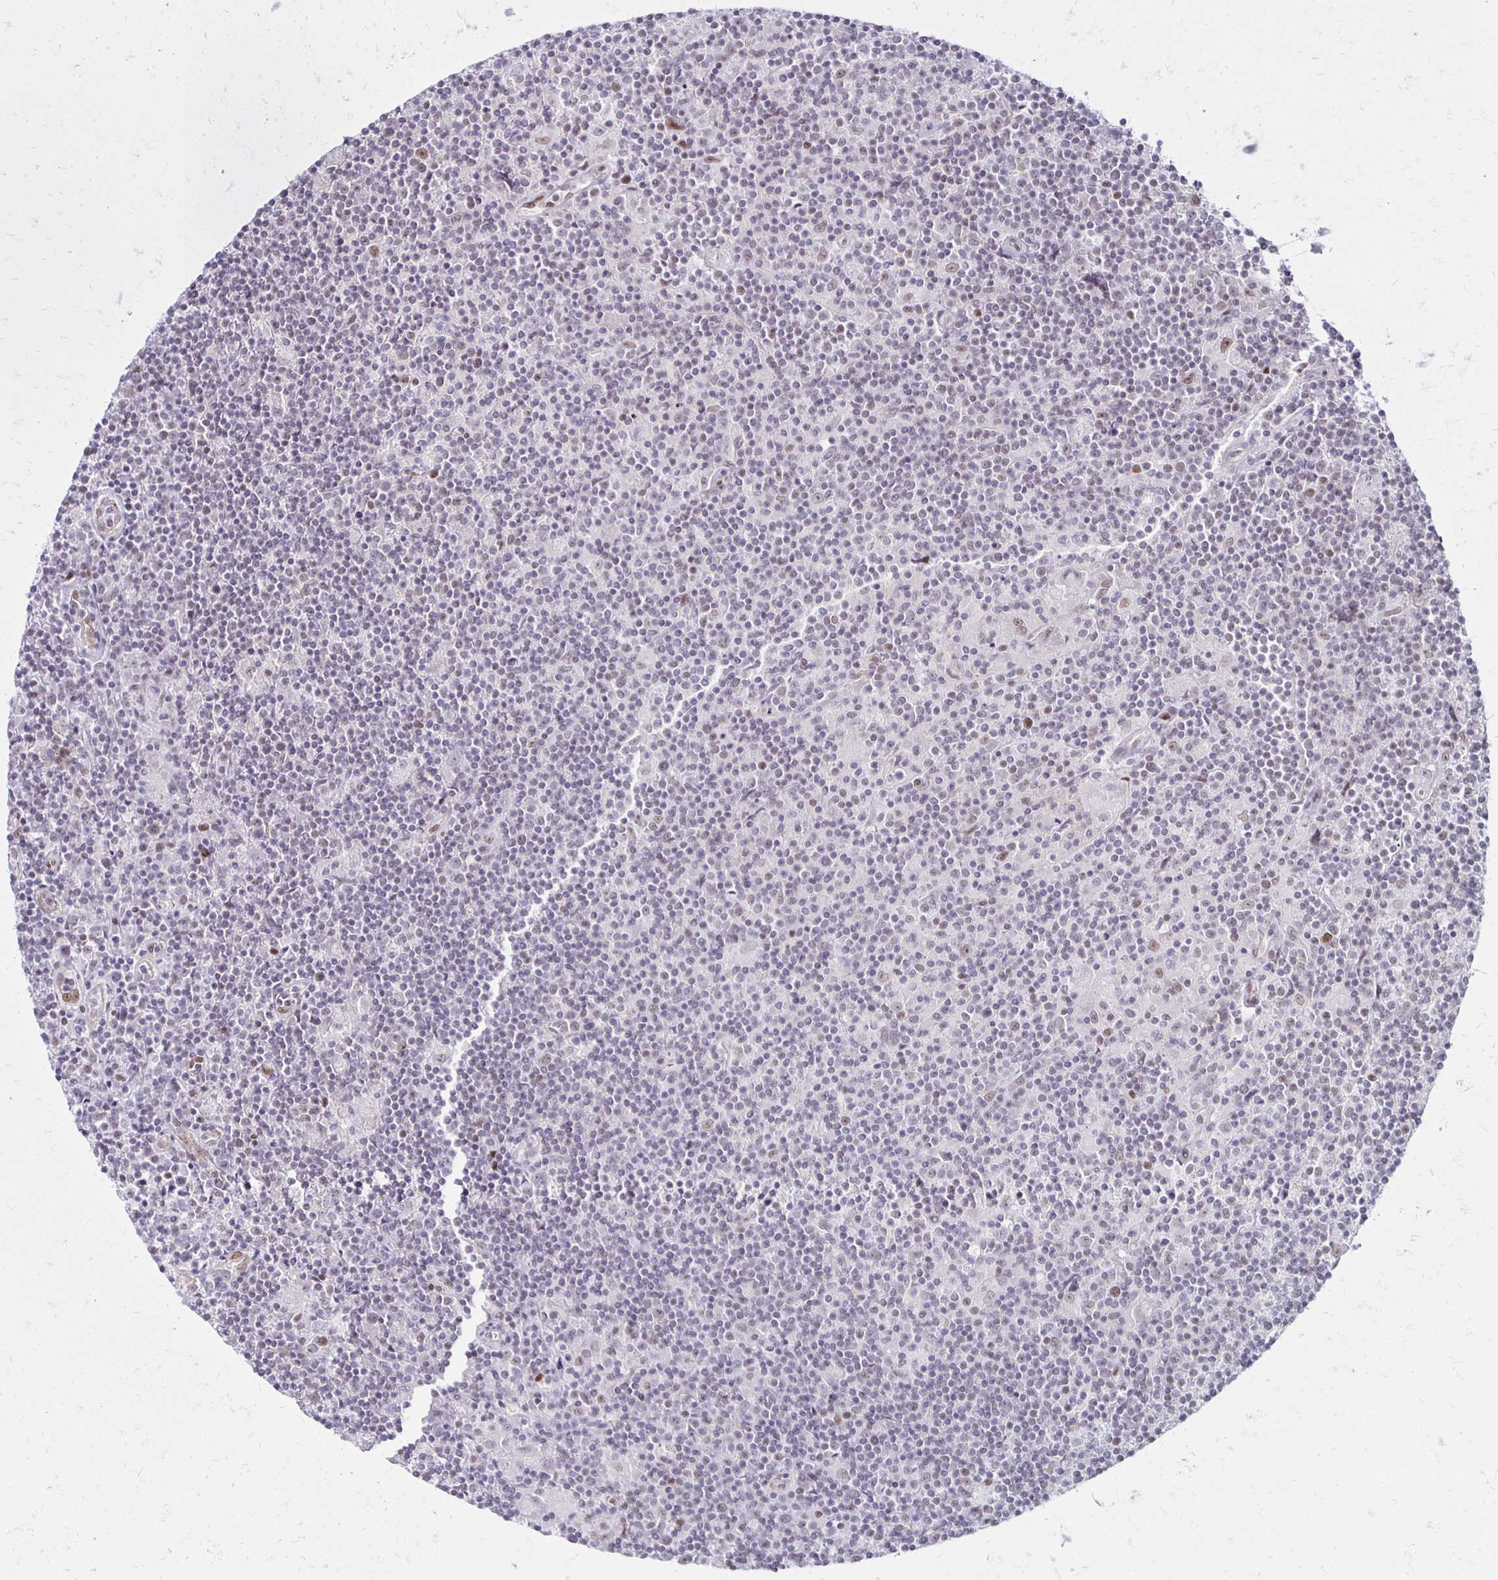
{"staining": {"intensity": "weak", "quantity": "<25%", "location": "nuclear"}, "tissue": "lymphoma", "cell_type": "Tumor cells", "image_type": "cancer", "snomed": [{"axis": "morphology", "description": "Hodgkin's disease, NOS"}, {"axis": "topography", "description": "Lymph node"}], "caption": "The photomicrograph displays no staining of tumor cells in lymphoma. Nuclei are stained in blue.", "gene": "DDB2", "patient": {"sex": "male", "age": 40}}